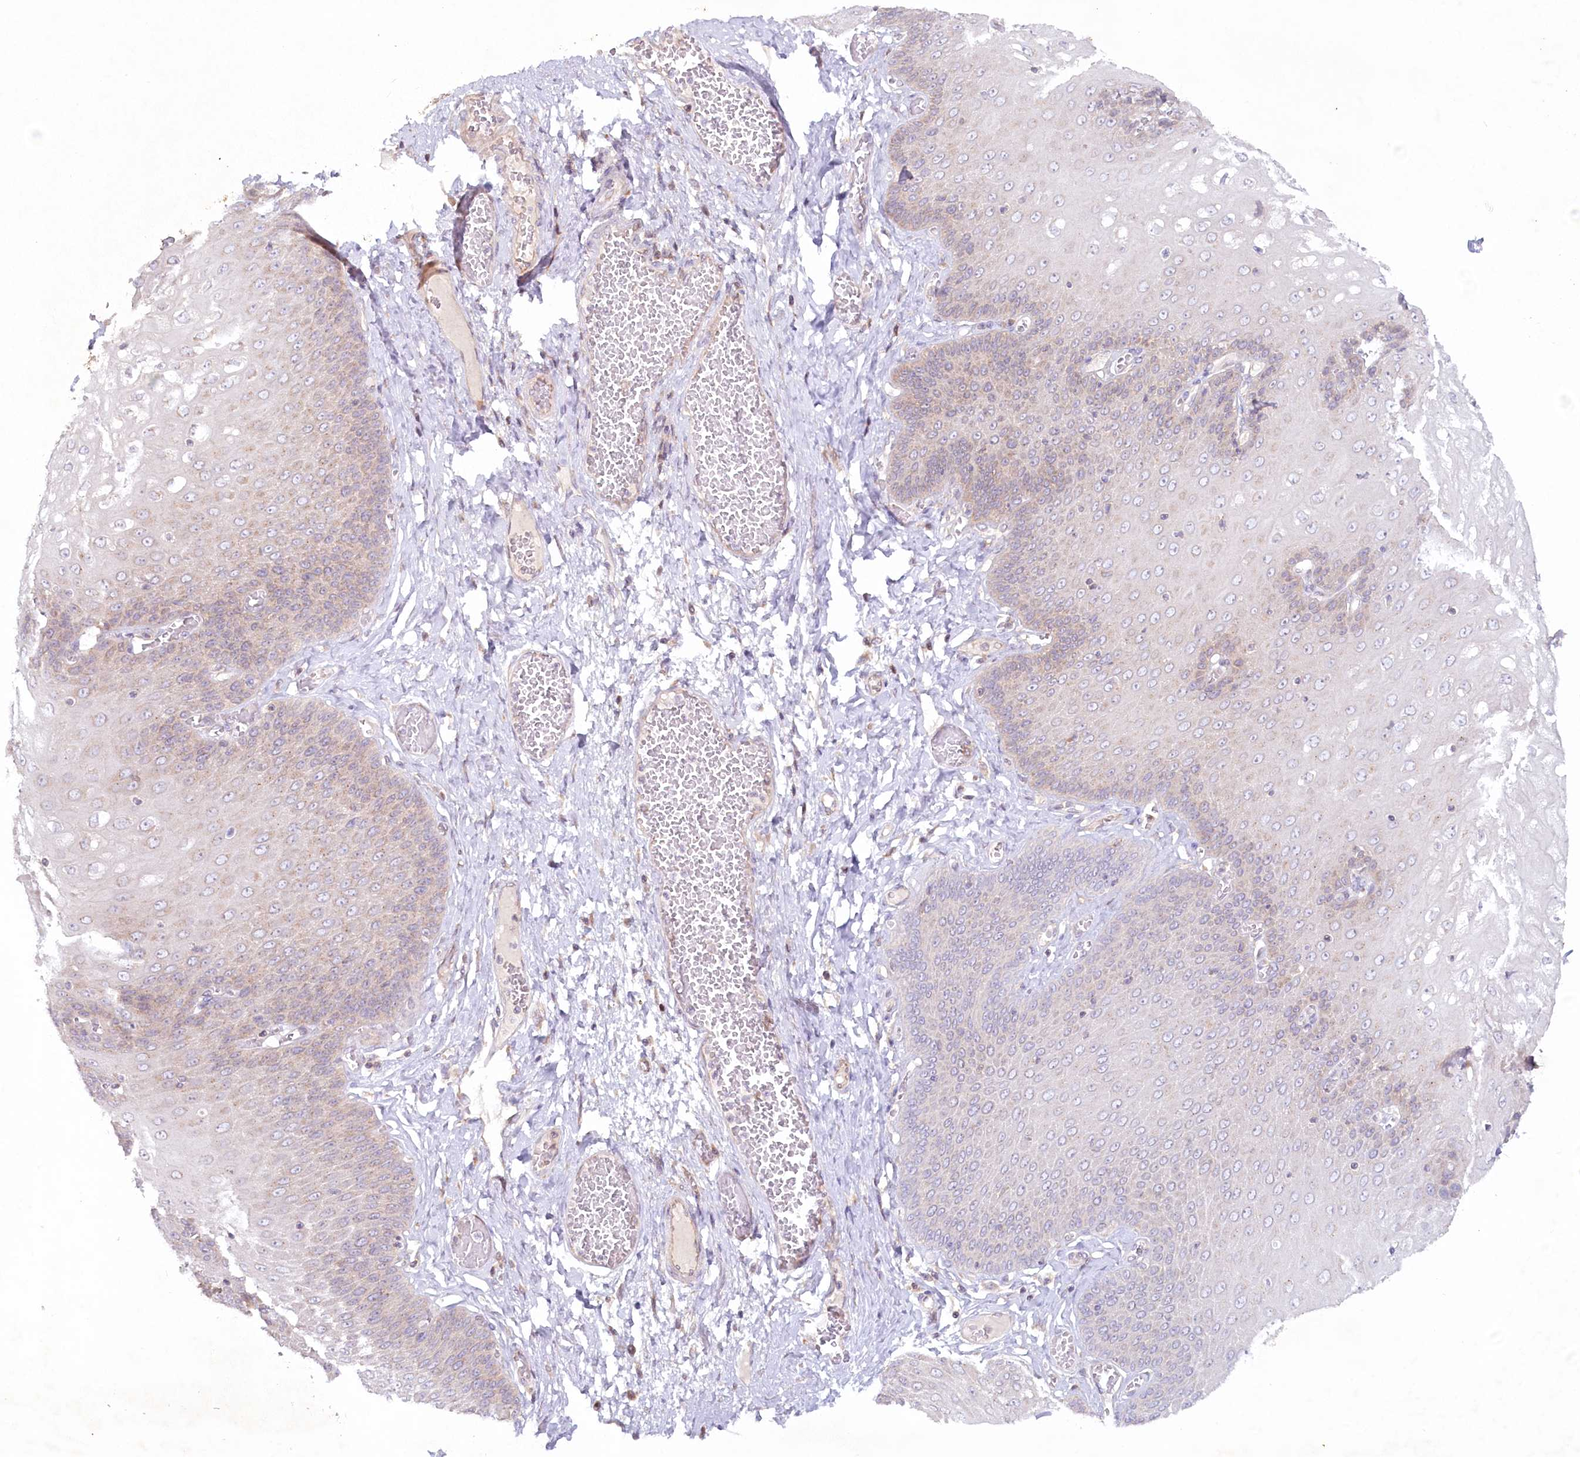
{"staining": {"intensity": "moderate", "quantity": "25%-75%", "location": "cytoplasmic/membranous"}, "tissue": "esophagus", "cell_type": "Squamous epithelial cells", "image_type": "normal", "snomed": [{"axis": "morphology", "description": "Normal tissue, NOS"}, {"axis": "topography", "description": "Esophagus"}], "caption": "Brown immunohistochemical staining in normal esophagus displays moderate cytoplasmic/membranous positivity in about 25%-75% of squamous epithelial cells. (DAB (3,3'-diaminobenzidine) IHC, brown staining for protein, blue staining for nuclei).", "gene": "TNIP1", "patient": {"sex": "male", "age": 60}}